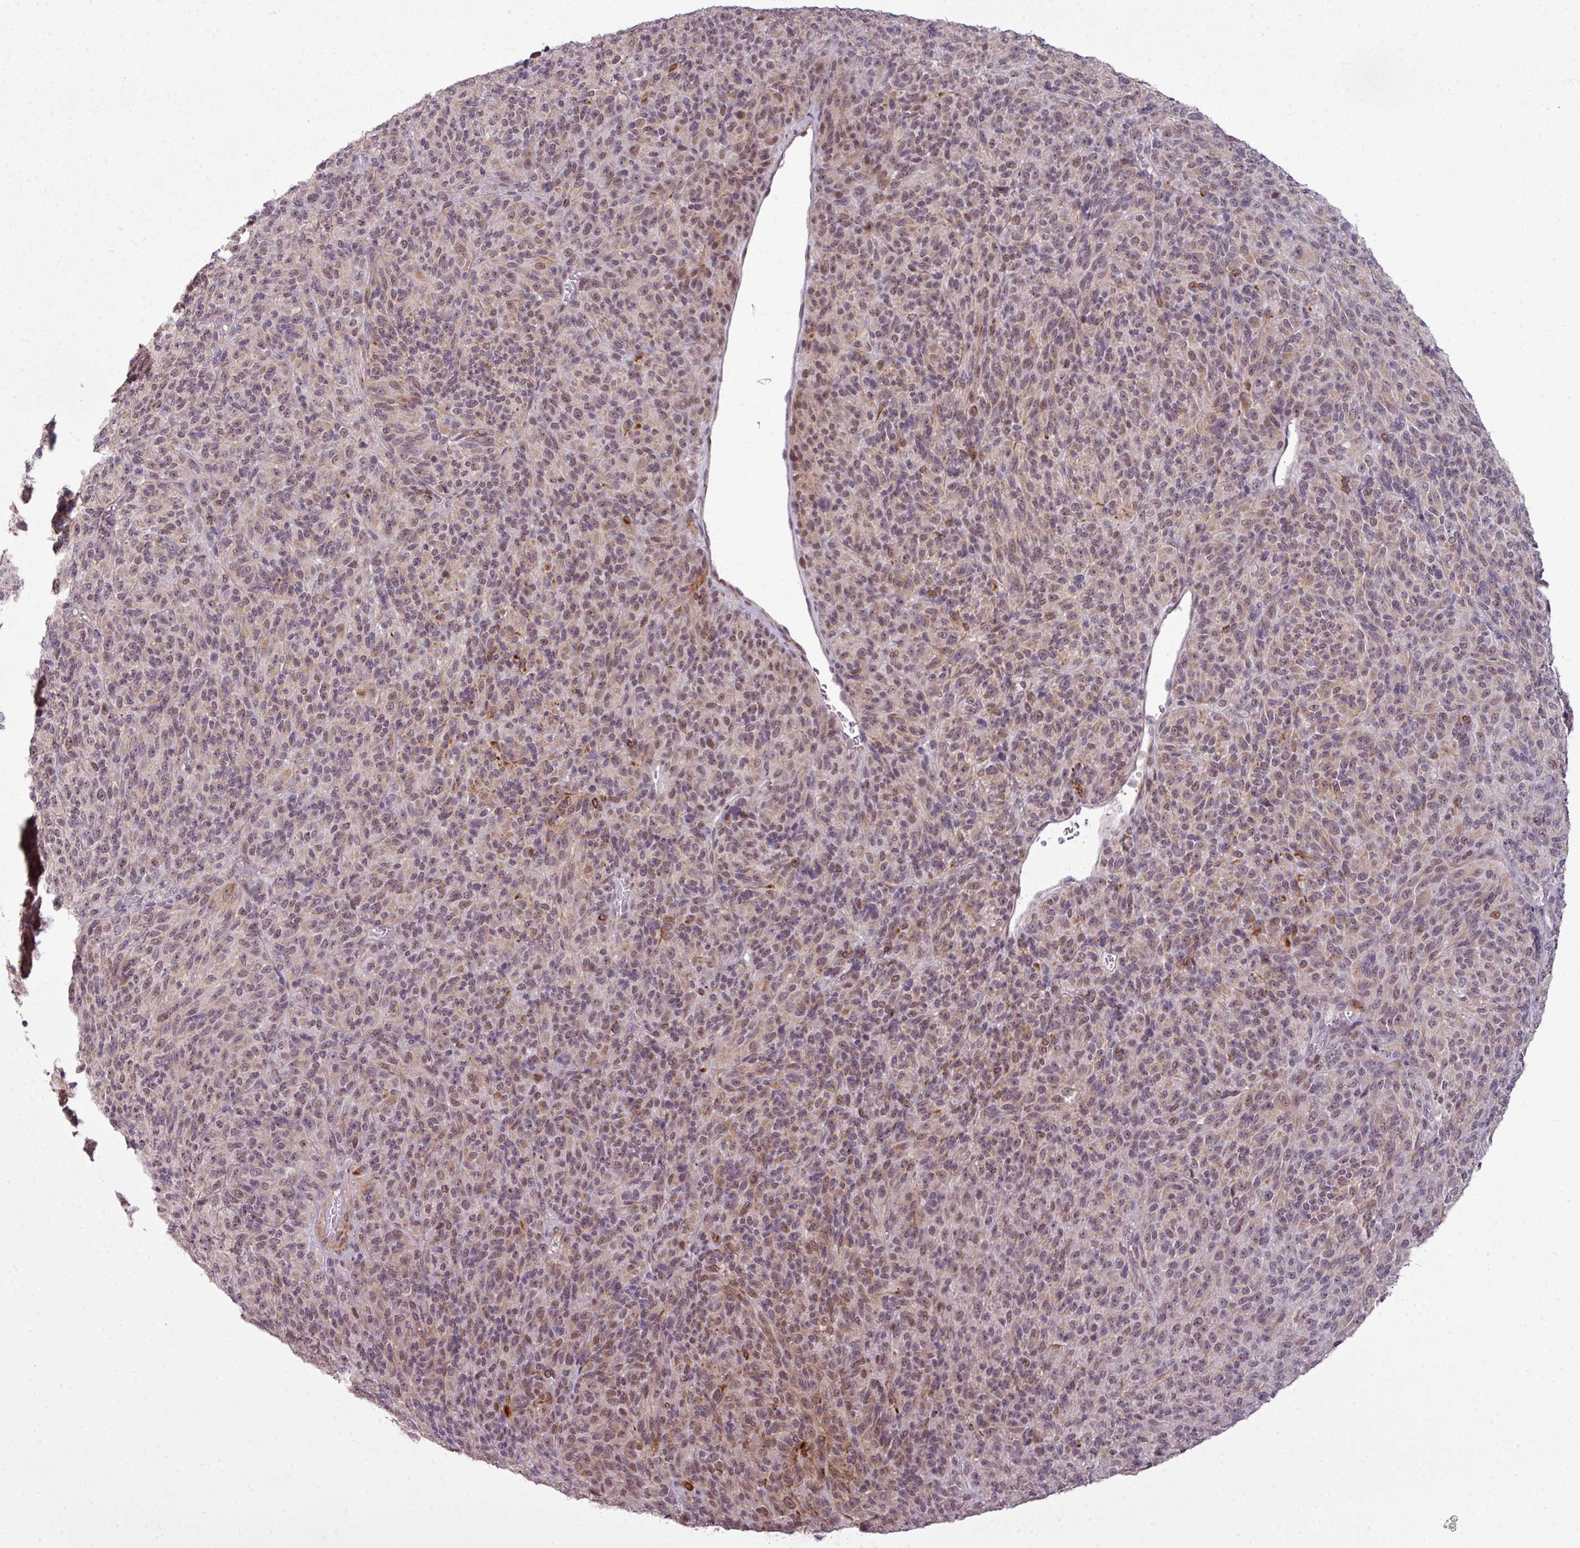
{"staining": {"intensity": "weak", "quantity": ">75%", "location": "cytoplasmic/membranous,nuclear"}, "tissue": "melanoma", "cell_type": "Tumor cells", "image_type": "cancer", "snomed": [{"axis": "morphology", "description": "Malignant melanoma, Metastatic site"}, {"axis": "topography", "description": "Brain"}], "caption": "A histopathology image of human malignant melanoma (metastatic site) stained for a protein shows weak cytoplasmic/membranous and nuclear brown staining in tumor cells.", "gene": "ZC2HC1C", "patient": {"sex": "female", "age": 56}}